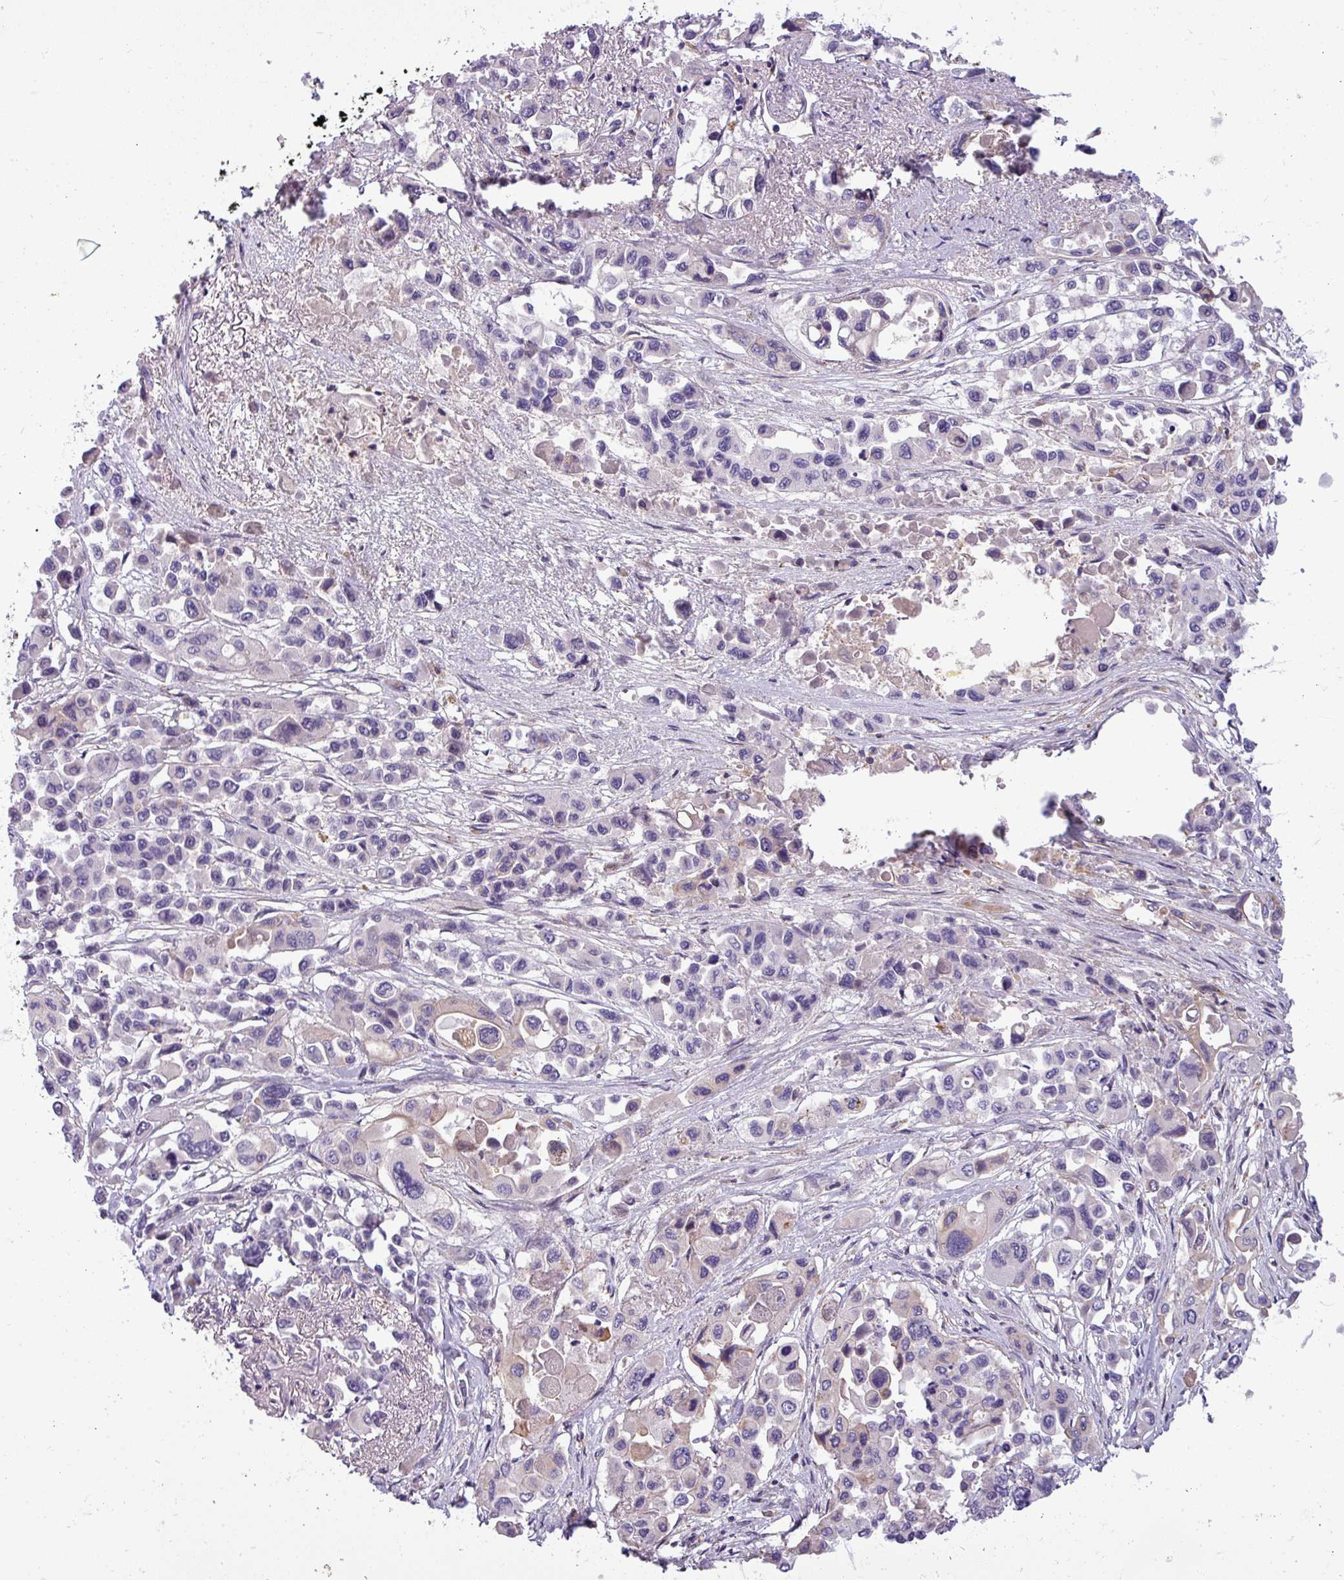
{"staining": {"intensity": "negative", "quantity": "none", "location": "none"}, "tissue": "pancreatic cancer", "cell_type": "Tumor cells", "image_type": "cancer", "snomed": [{"axis": "morphology", "description": "Adenocarcinoma, NOS"}, {"axis": "topography", "description": "Pancreas"}], "caption": "High power microscopy micrograph of an immunohistochemistry histopathology image of adenocarcinoma (pancreatic), revealing no significant expression in tumor cells.", "gene": "ZNF835", "patient": {"sex": "male", "age": 92}}